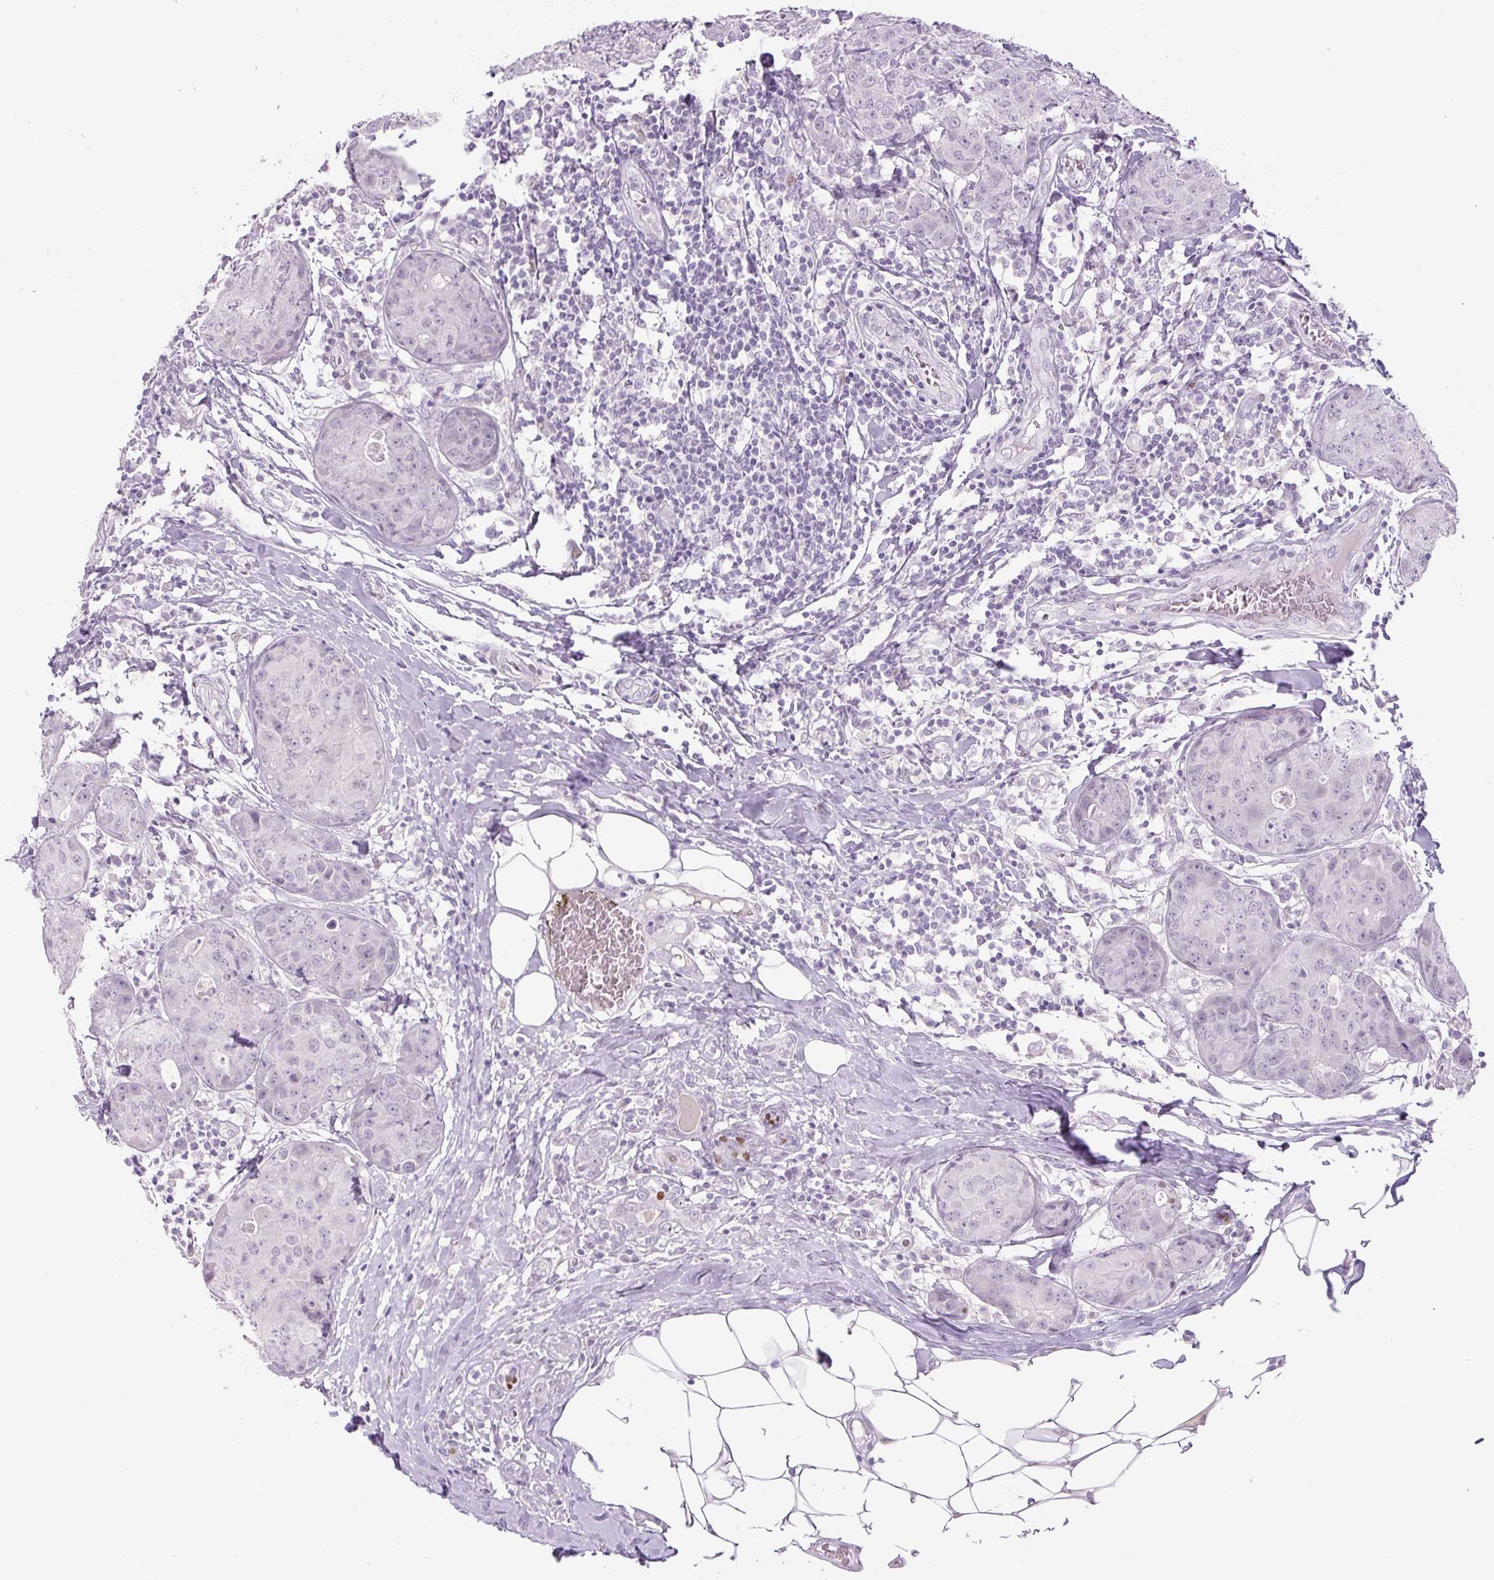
{"staining": {"intensity": "negative", "quantity": "none", "location": "none"}, "tissue": "breast cancer", "cell_type": "Tumor cells", "image_type": "cancer", "snomed": [{"axis": "morphology", "description": "Duct carcinoma"}, {"axis": "topography", "description": "Breast"}], "caption": "Immunohistochemistry (IHC) histopathology image of neoplastic tissue: human invasive ductal carcinoma (breast) stained with DAB (3,3'-diaminobenzidine) shows no significant protein expression in tumor cells.", "gene": "SIX1", "patient": {"sex": "female", "age": 43}}